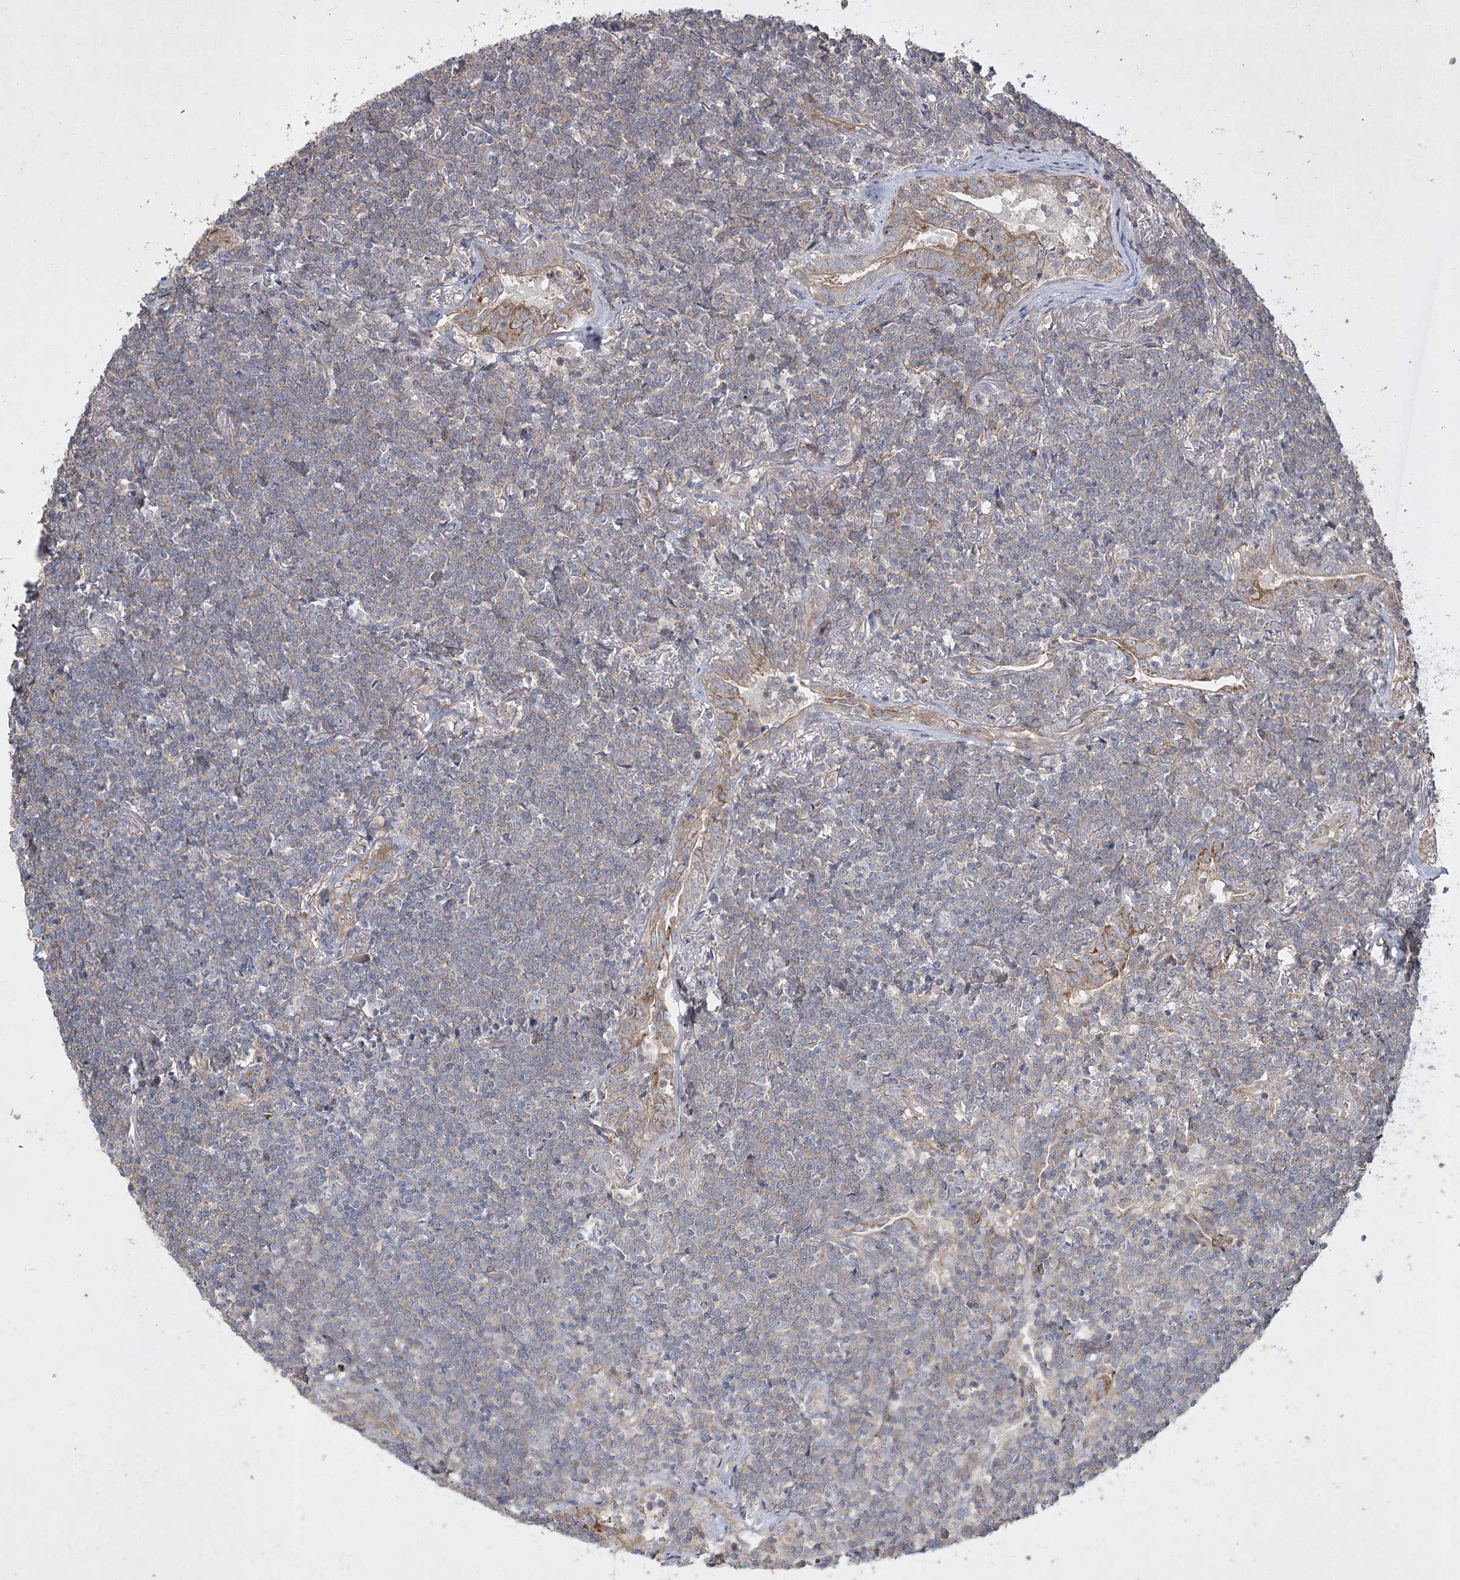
{"staining": {"intensity": "negative", "quantity": "none", "location": "none"}, "tissue": "lymphoma", "cell_type": "Tumor cells", "image_type": "cancer", "snomed": [{"axis": "morphology", "description": "Malignant lymphoma, non-Hodgkin's type, Low grade"}, {"axis": "topography", "description": "Lung"}], "caption": "Immunohistochemical staining of lymphoma displays no significant expression in tumor cells. Brightfield microscopy of immunohistochemistry (IHC) stained with DAB (brown) and hematoxylin (blue), captured at high magnification.", "gene": "SH3TC1", "patient": {"sex": "female", "age": 71}}